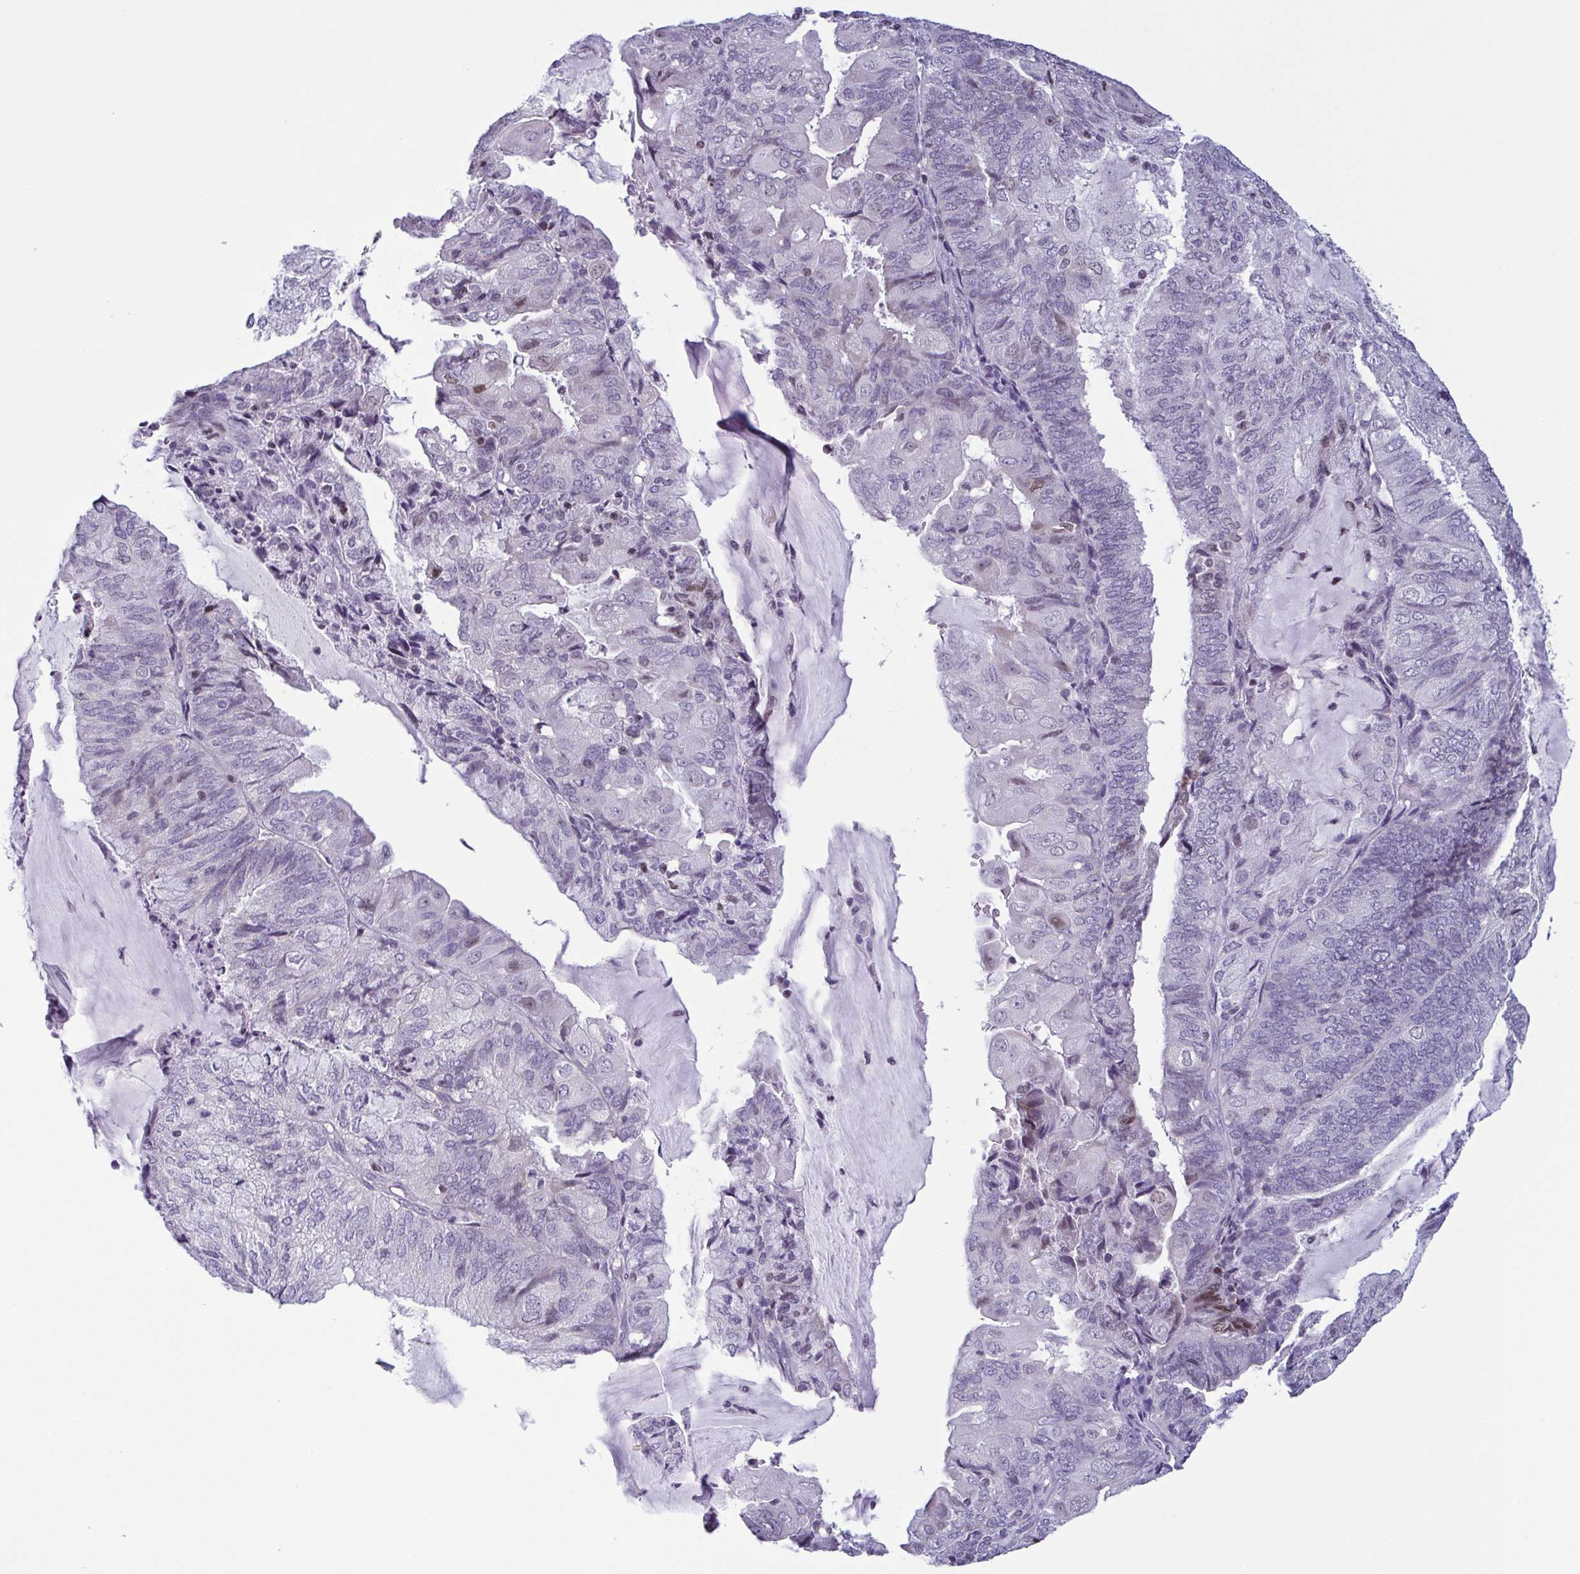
{"staining": {"intensity": "weak", "quantity": "<25%", "location": "nuclear"}, "tissue": "endometrial cancer", "cell_type": "Tumor cells", "image_type": "cancer", "snomed": [{"axis": "morphology", "description": "Adenocarcinoma, NOS"}, {"axis": "topography", "description": "Endometrium"}], "caption": "Tumor cells show no significant expression in endometrial adenocarcinoma.", "gene": "IRF1", "patient": {"sex": "female", "age": 81}}